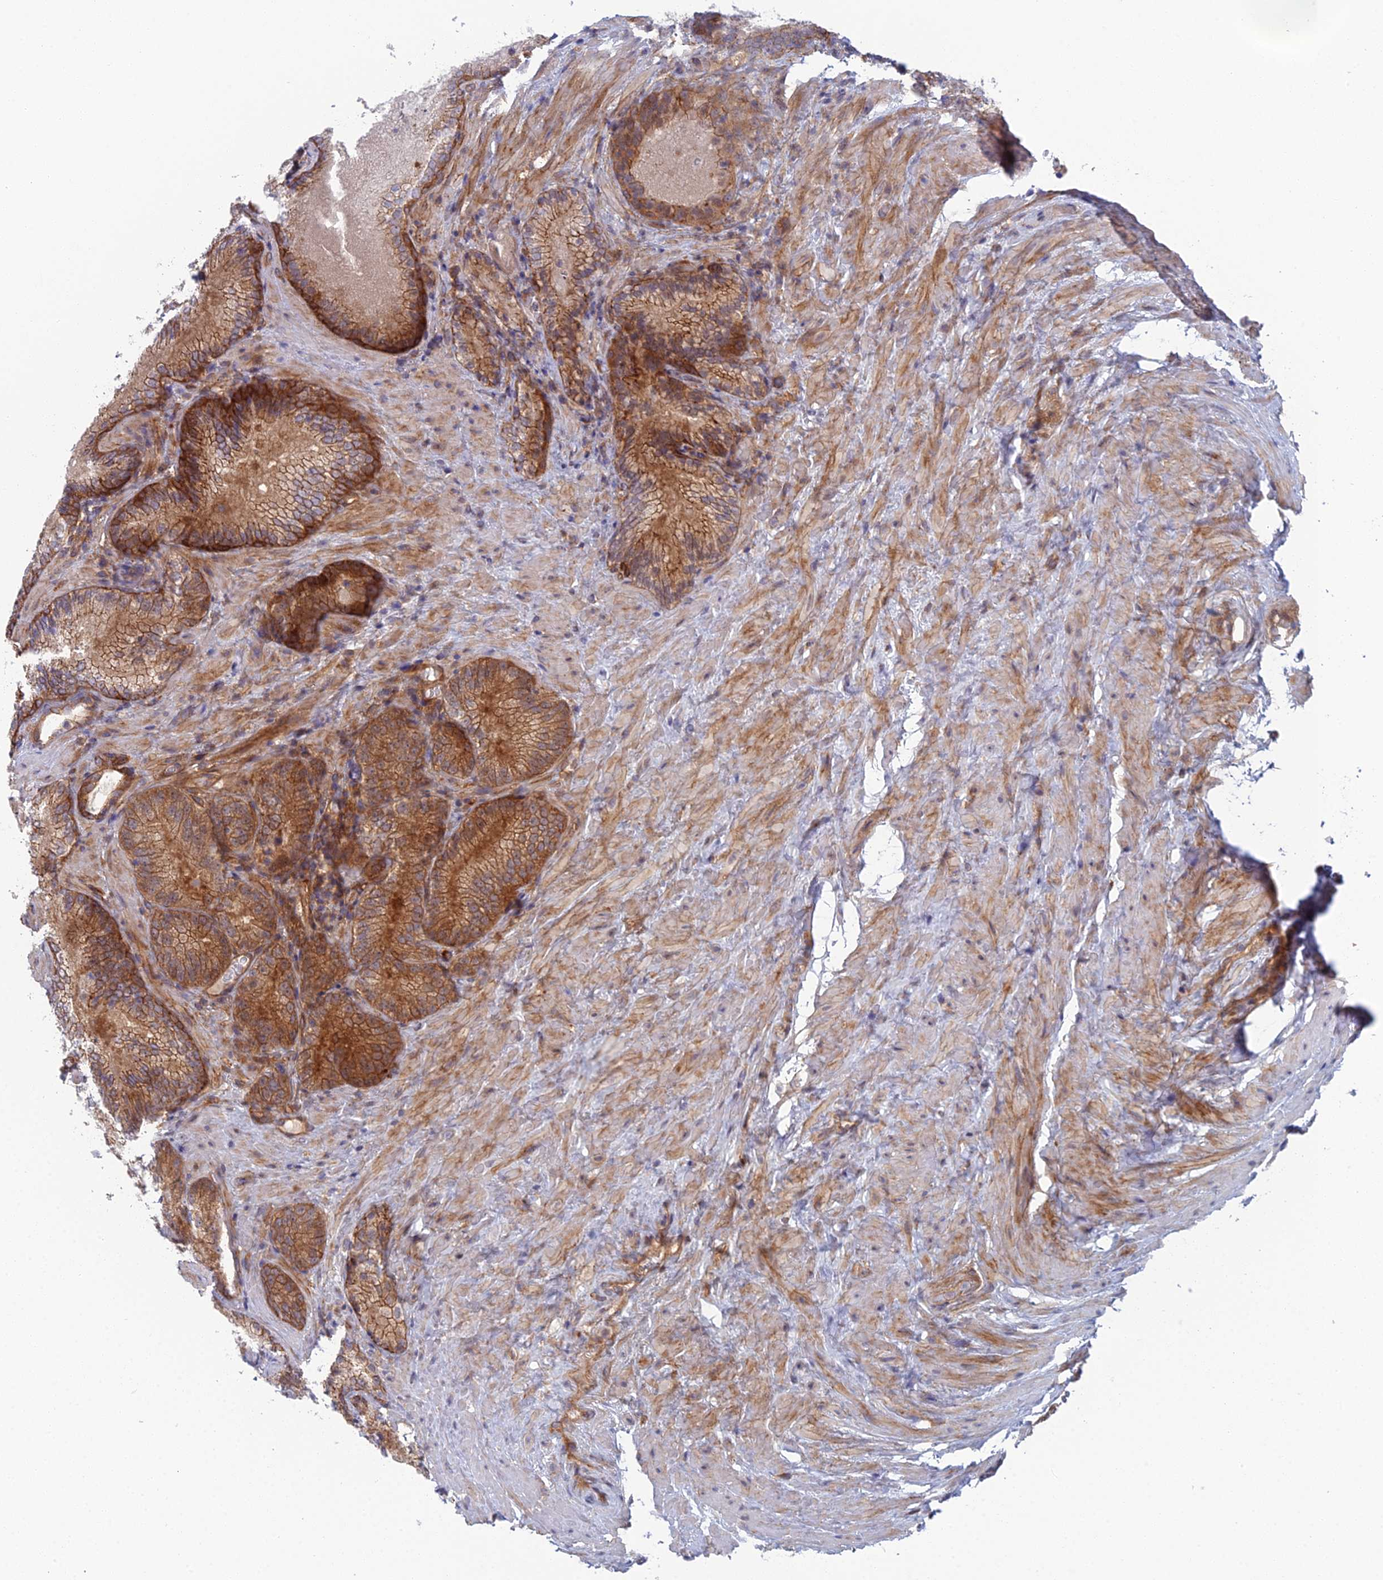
{"staining": {"intensity": "moderate", "quantity": ">75%", "location": "cytoplasmic/membranous"}, "tissue": "prostate cancer", "cell_type": "Tumor cells", "image_type": "cancer", "snomed": [{"axis": "morphology", "description": "Adenocarcinoma, Low grade"}, {"axis": "topography", "description": "Prostate"}], "caption": "The micrograph reveals a brown stain indicating the presence of a protein in the cytoplasmic/membranous of tumor cells in prostate adenocarcinoma (low-grade).", "gene": "ABHD1", "patient": {"sex": "male", "age": 74}}